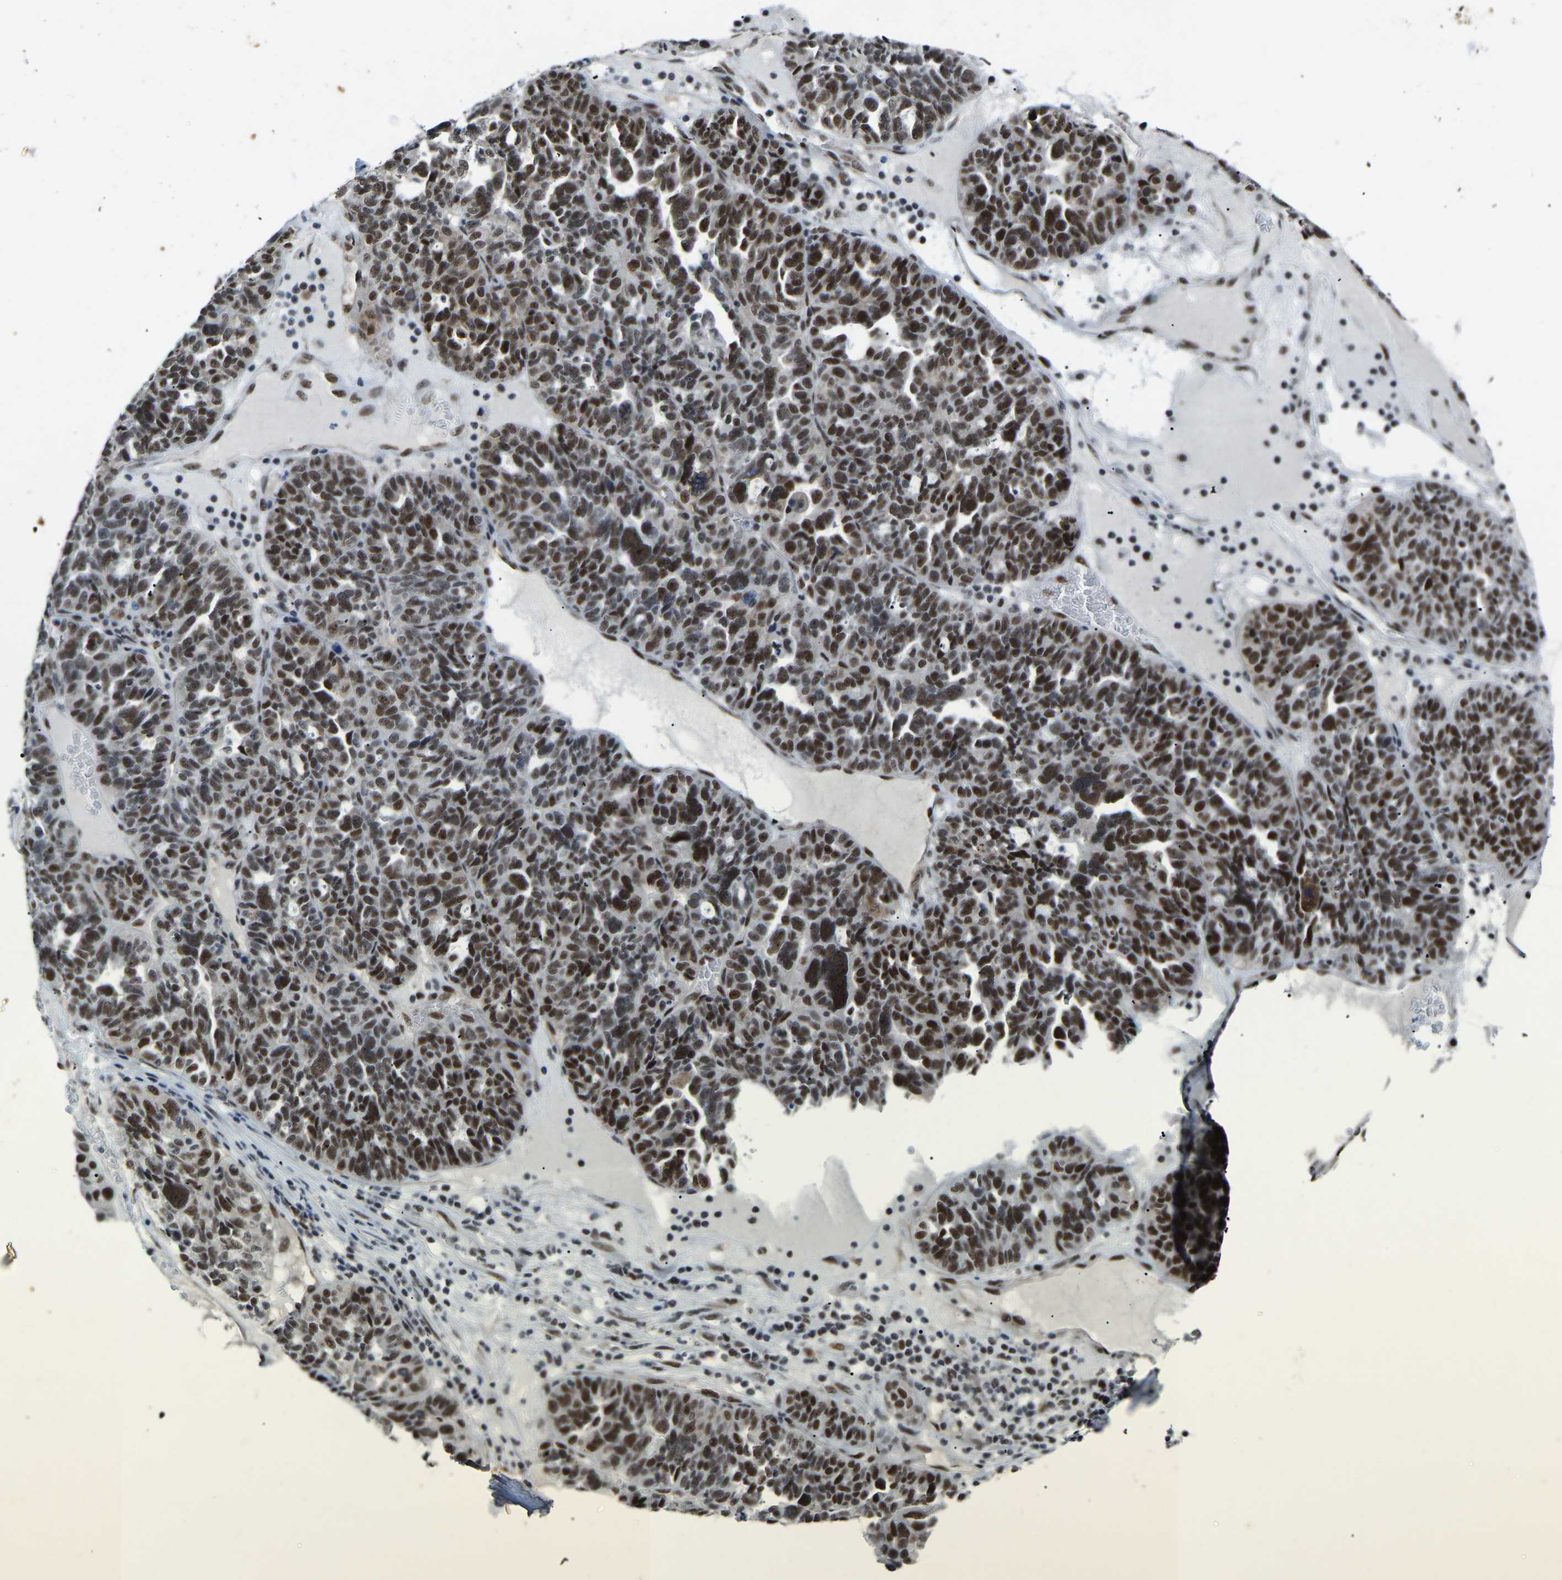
{"staining": {"intensity": "strong", "quantity": ">75%", "location": "nuclear"}, "tissue": "ovarian cancer", "cell_type": "Tumor cells", "image_type": "cancer", "snomed": [{"axis": "morphology", "description": "Cystadenocarcinoma, serous, NOS"}, {"axis": "topography", "description": "Ovary"}], "caption": "The micrograph shows immunohistochemical staining of ovarian cancer. There is strong nuclear staining is identified in approximately >75% of tumor cells. (Brightfield microscopy of DAB IHC at high magnification).", "gene": "DDX5", "patient": {"sex": "female", "age": 59}}